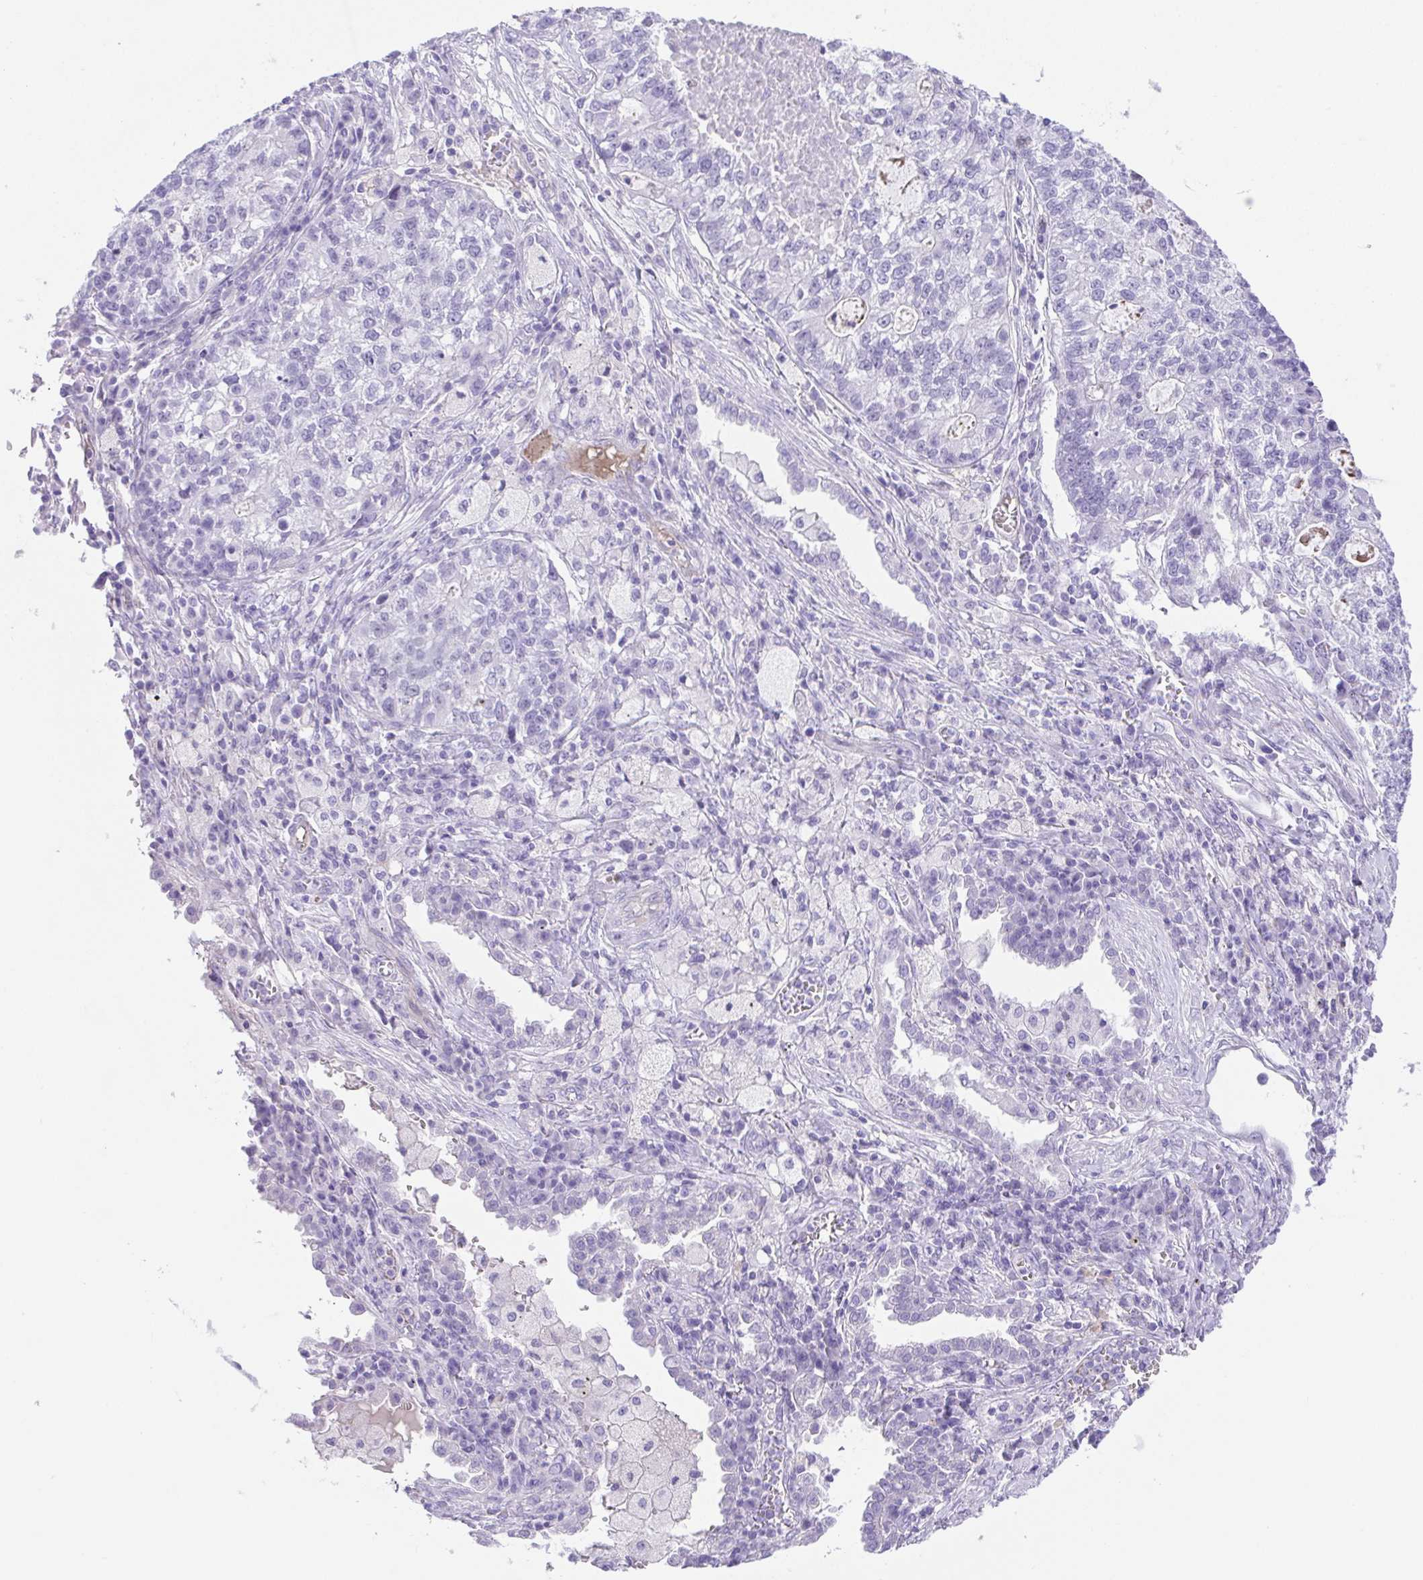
{"staining": {"intensity": "negative", "quantity": "none", "location": "none"}, "tissue": "lung cancer", "cell_type": "Tumor cells", "image_type": "cancer", "snomed": [{"axis": "morphology", "description": "Adenocarcinoma, NOS"}, {"axis": "topography", "description": "Lung"}], "caption": "Micrograph shows no significant protein expression in tumor cells of lung cancer.", "gene": "SPATA4", "patient": {"sex": "male", "age": 57}}